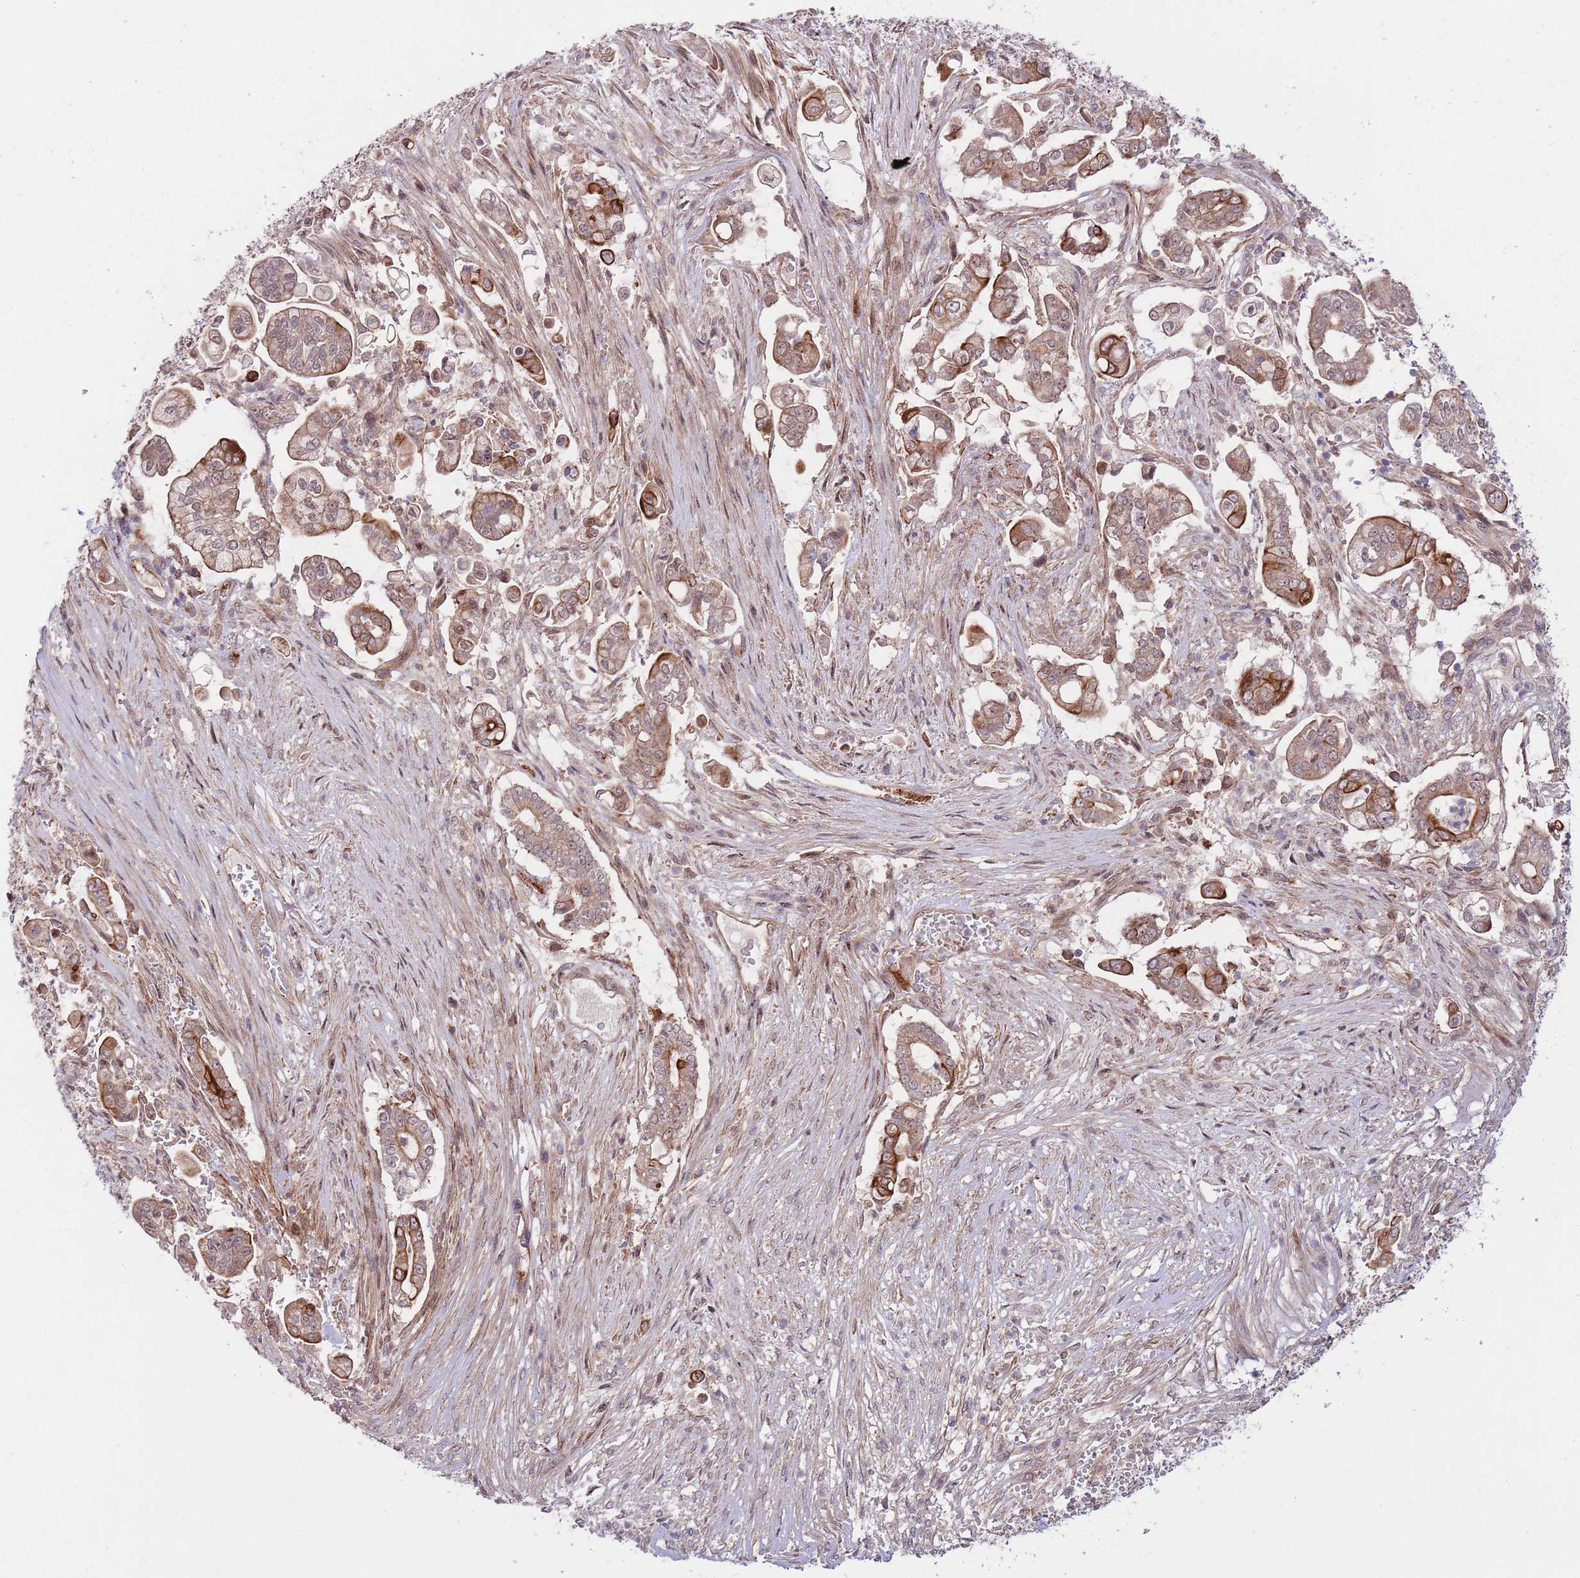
{"staining": {"intensity": "moderate", "quantity": ">75%", "location": "cytoplasmic/membranous,nuclear"}, "tissue": "pancreatic cancer", "cell_type": "Tumor cells", "image_type": "cancer", "snomed": [{"axis": "morphology", "description": "Adenocarcinoma, NOS"}, {"axis": "topography", "description": "Pancreas"}], "caption": "A photomicrograph of pancreatic cancer stained for a protein exhibits moderate cytoplasmic/membranous and nuclear brown staining in tumor cells. (DAB (3,3'-diaminobenzidine) = brown stain, brightfield microscopy at high magnification).", "gene": "PRR16", "patient": {"sex": "female", "age": 69}}